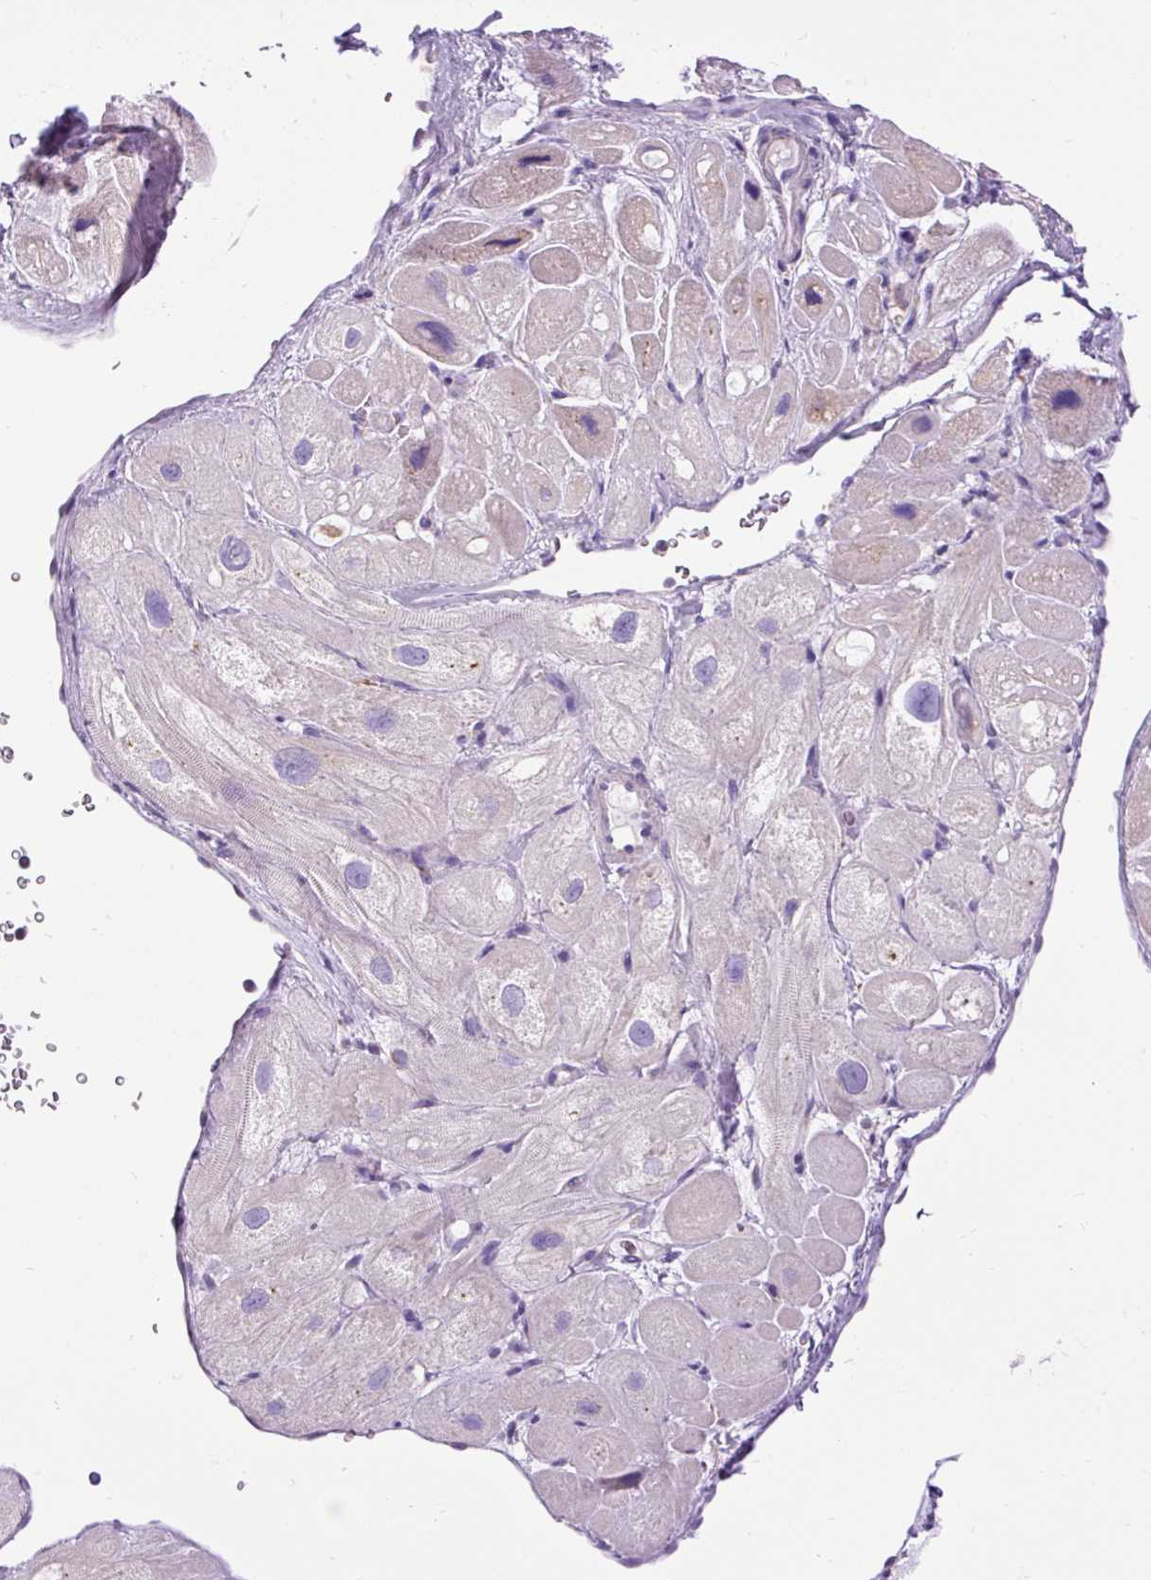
{"staining": {"intensity": "moderate", "quantity": "<25%", "location": "cytoplasmic/membranous"}, "tissue": "heart muscle", "cell_type": "Cardiomyocytes", "image_type": "normal", "snomed": [{"axis": "morphology", "description": "Normal tissue, NOS"}, {"axis": "topography", "description": "Heart"}], "caption": "The micrograph displays immunohistochemical staining of unremarkable heart muscle. There is moderate cytoplasmic/membranous expression is seen in approximately <25% of cardiomyocytes. (DAB IHC with brightfield microscopy, high magnification).", "gene": "DDOST", "patient": {"sex": "male", "age": 49}}